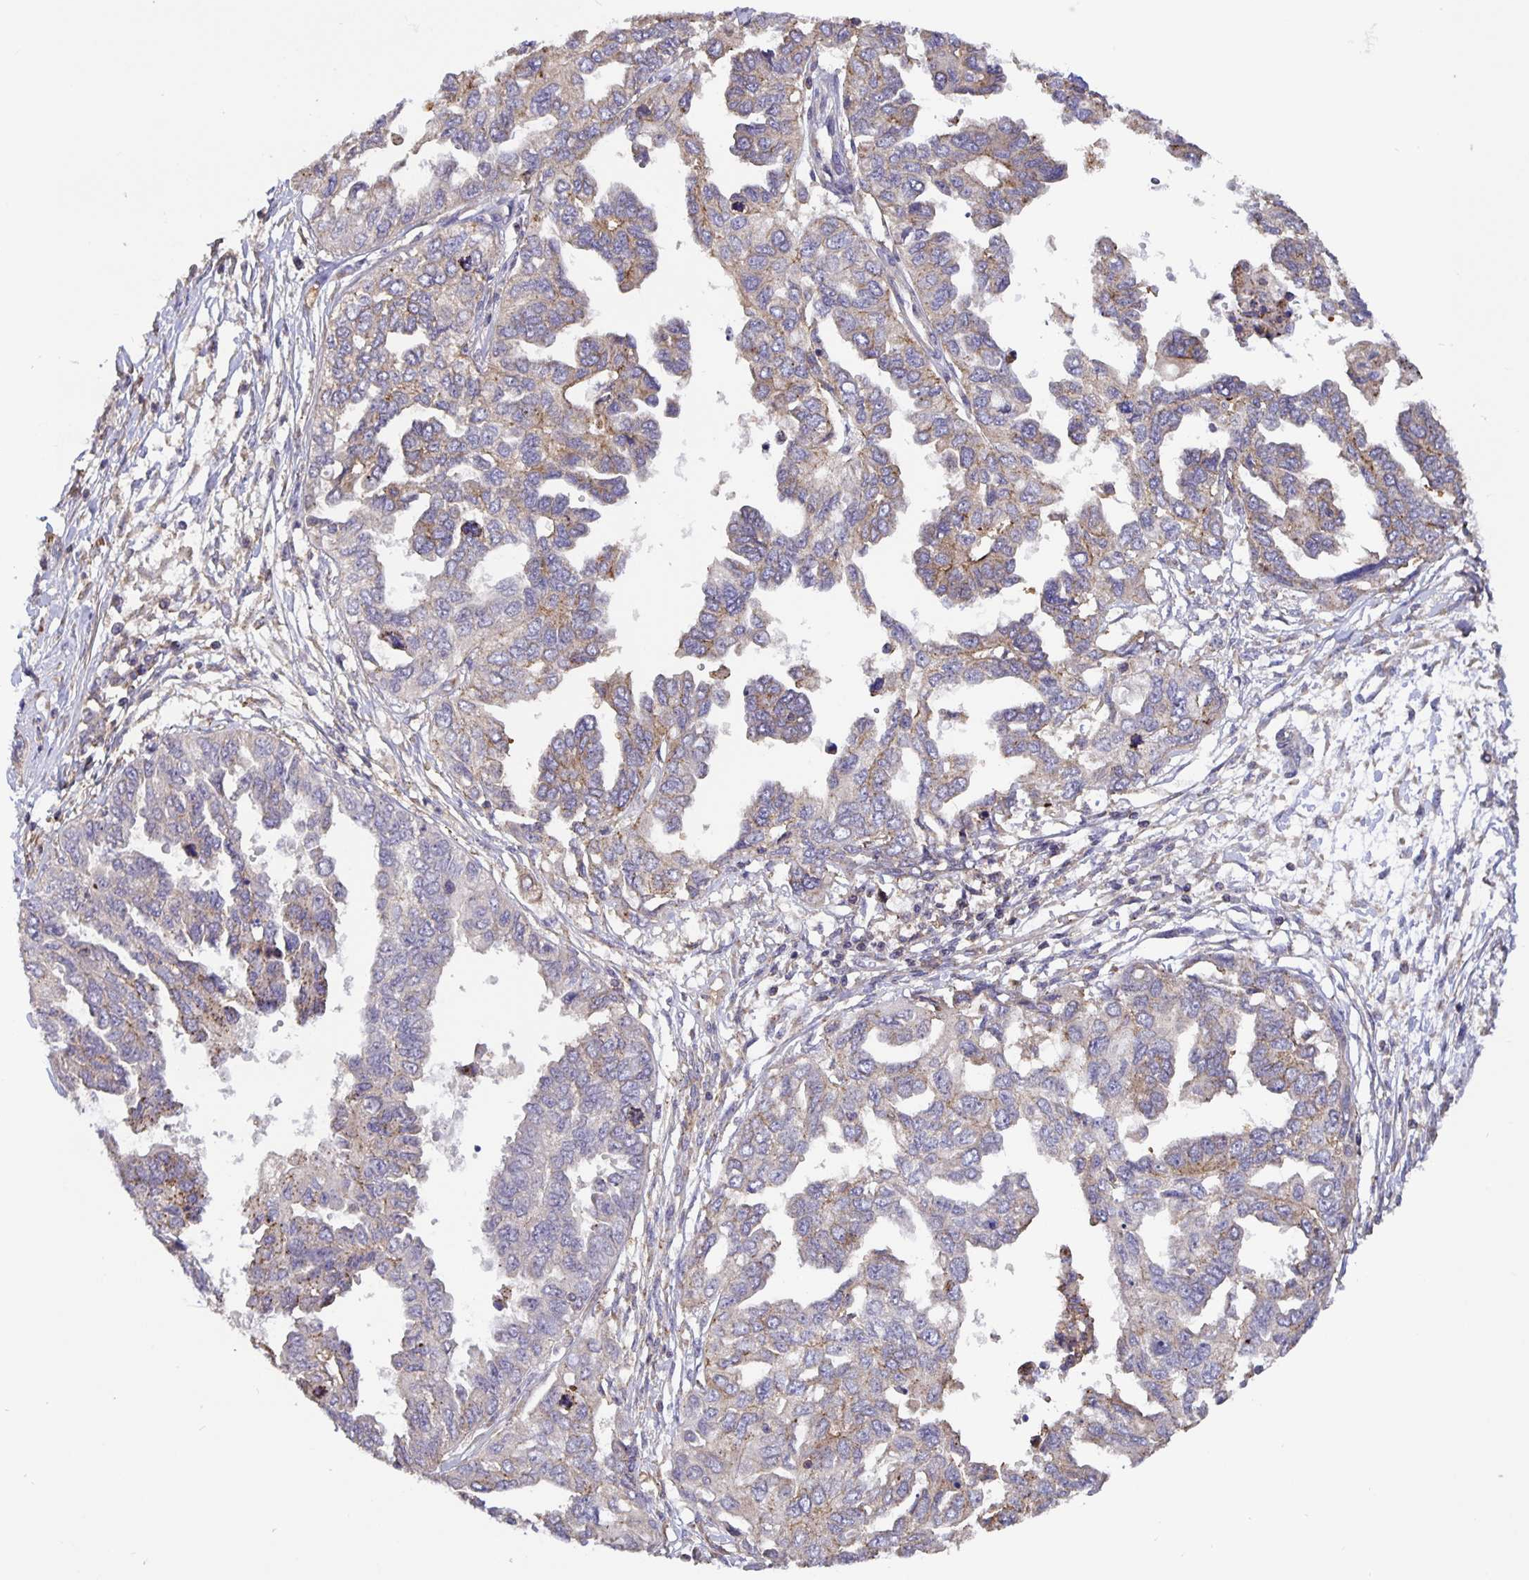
{"staining": {"intensity": "moderate", "quantity": "<25%", "location": "cytoplasmic/membranous"}, "tissue": "ovarian cancer", "cell_type": "Tumor cells", "image_type": "cancer", "snomed": [{"axis": "morphology", "description": "Cystadenocarcinoma, serous, NOS"}, {"axis": "topography", "description": "Ovary"}], "caption": "Immunohistochemical staining of ovarian serous cystadenocarcinoma shows low levels of moderate cytoplasmic/membranous positivity in about <25% of tumor cells.", "gene": "TMEM71", "patient": {"sex": "female", "age": 53}}